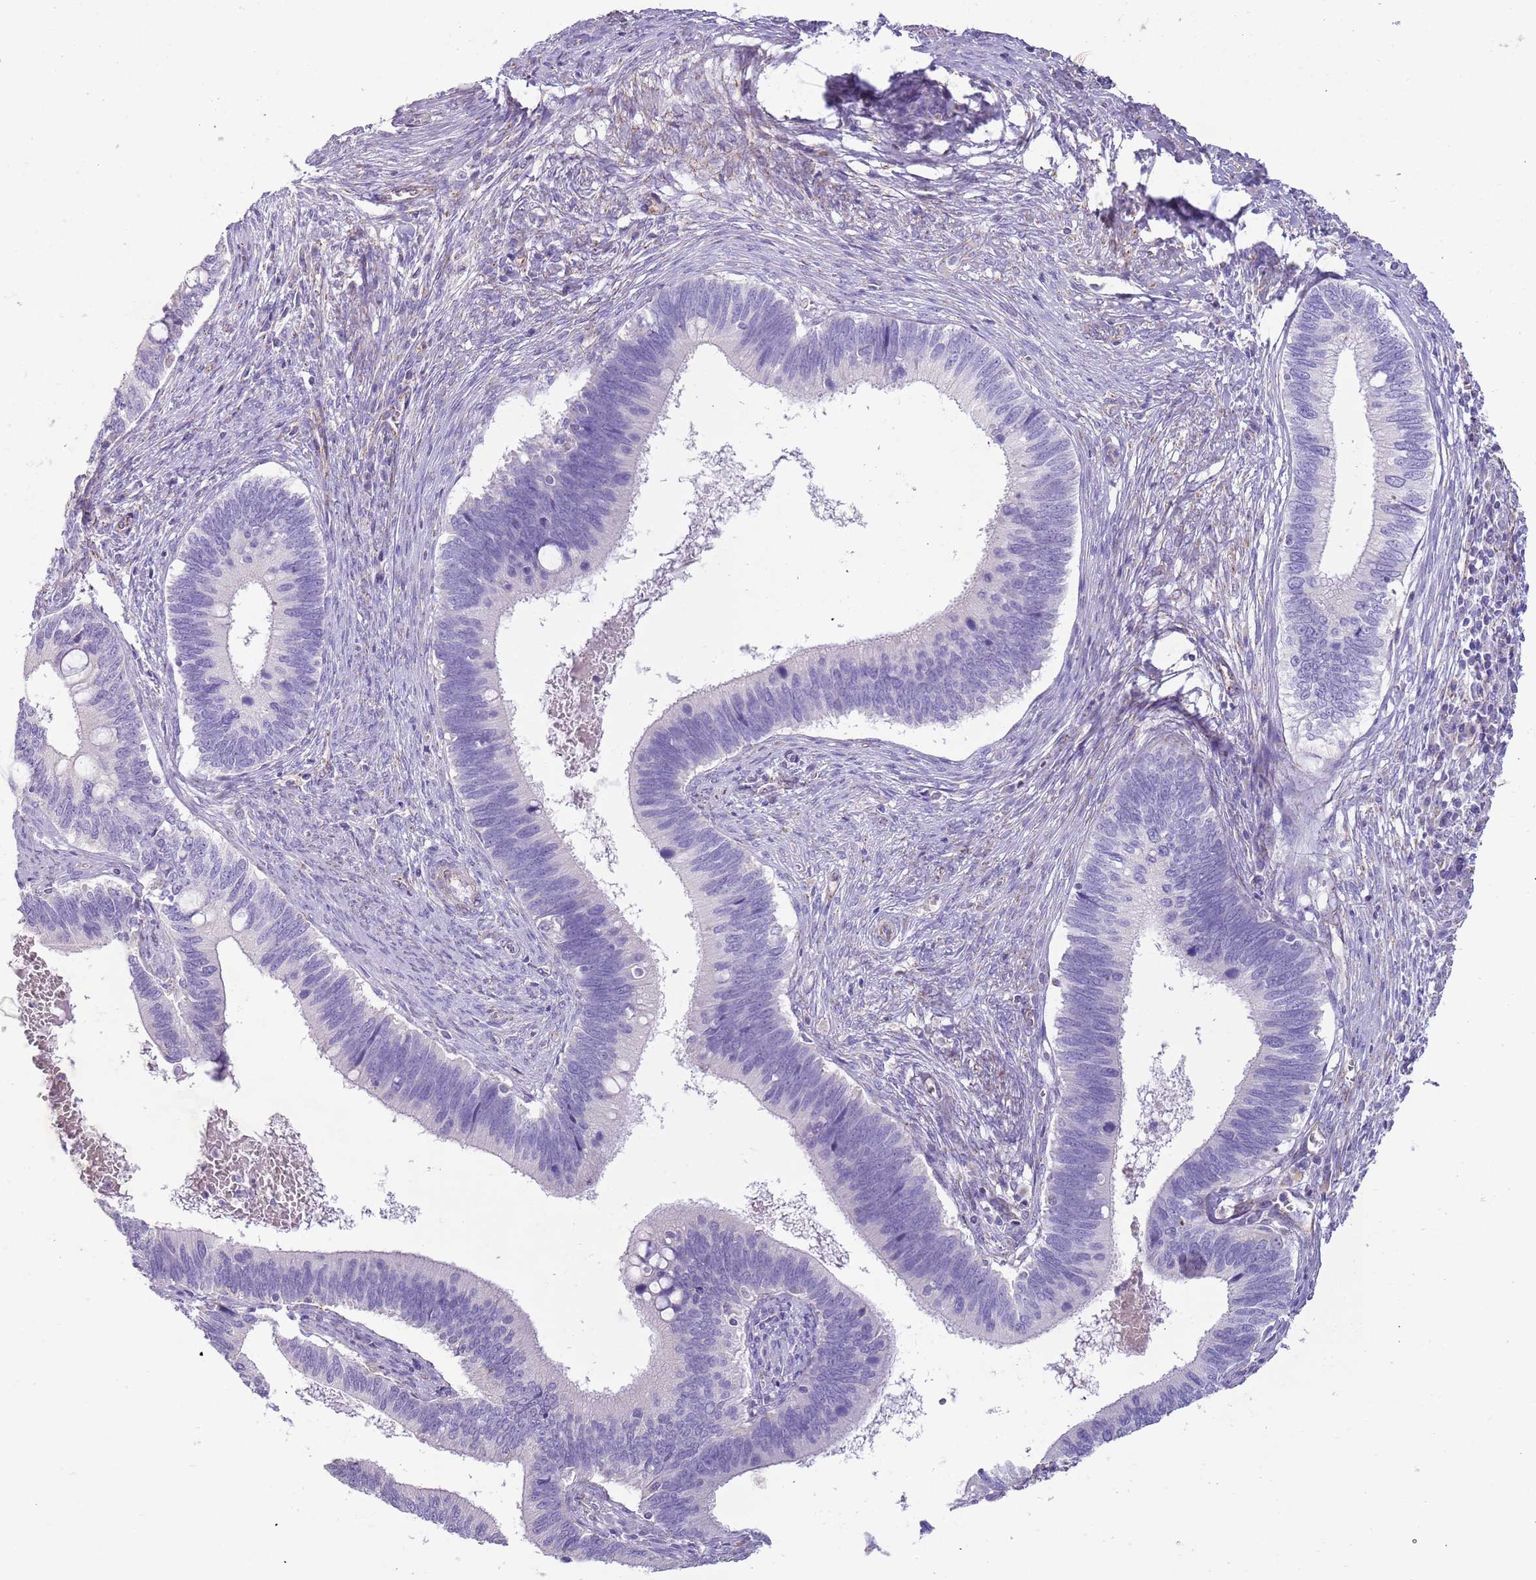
{"staining": {"intensity": "negative", "quantity": "none", "location": "none"}, "tissue": "cervical cancer", "cell_type": "Tumor cells", "image_type": "cancer", "snomed": [{"axis": "morphology", "description": "Adenocarcinoma, NOS"}, {"axis": "topography", "description": "Cervix"}], "caption": "High power microscopy micrograph of an immunohistochemistry photomicrograph of cervical adenocarcinoma, revealing no significant positivity in tumor cells.", "gene": "RNF222", "patient": {"sex": "female", "age": 42}}